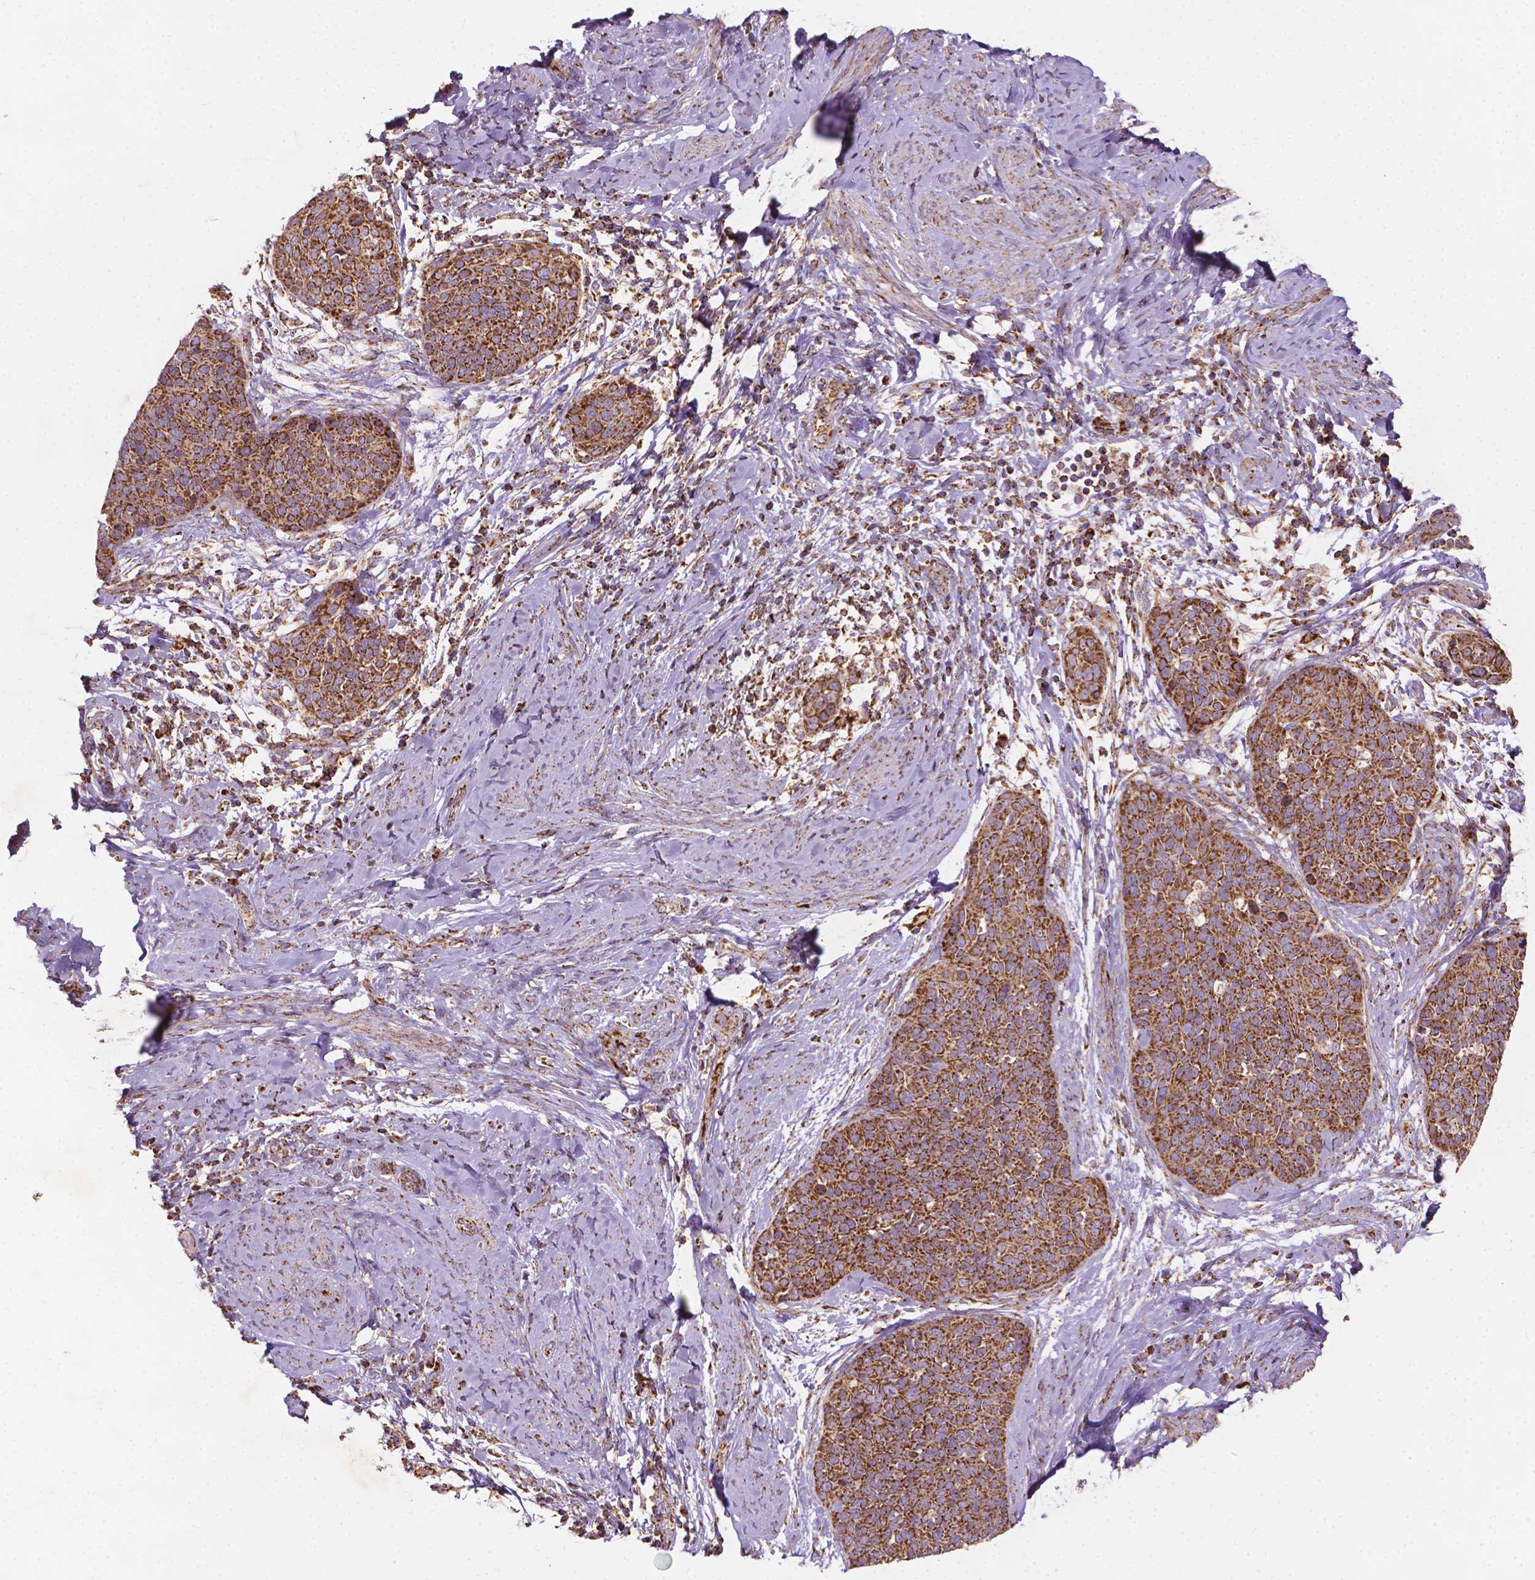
{"staining": {"intensity": "strong", "quantity": ">75%", "location": "cytoplasmic/membranous"}, "tissue": "cervical cancer", "cell_type": "Tumor cells", "image_type": "cancer", "snomed": [{"axis": "morphology", "description": "Squamous cell carcinoma, NOS"}, {"axis": "topography", "description": "Cervix"}], "caption": "Cervical cancer (squamous cell carcinoma) stained with a brown dye shows strong cytoplasmic/membranous positive positivity in approximately >75% of tumor cells.", "gene": "ILVBL", "patient": {"sex": "female", "age": 69}}